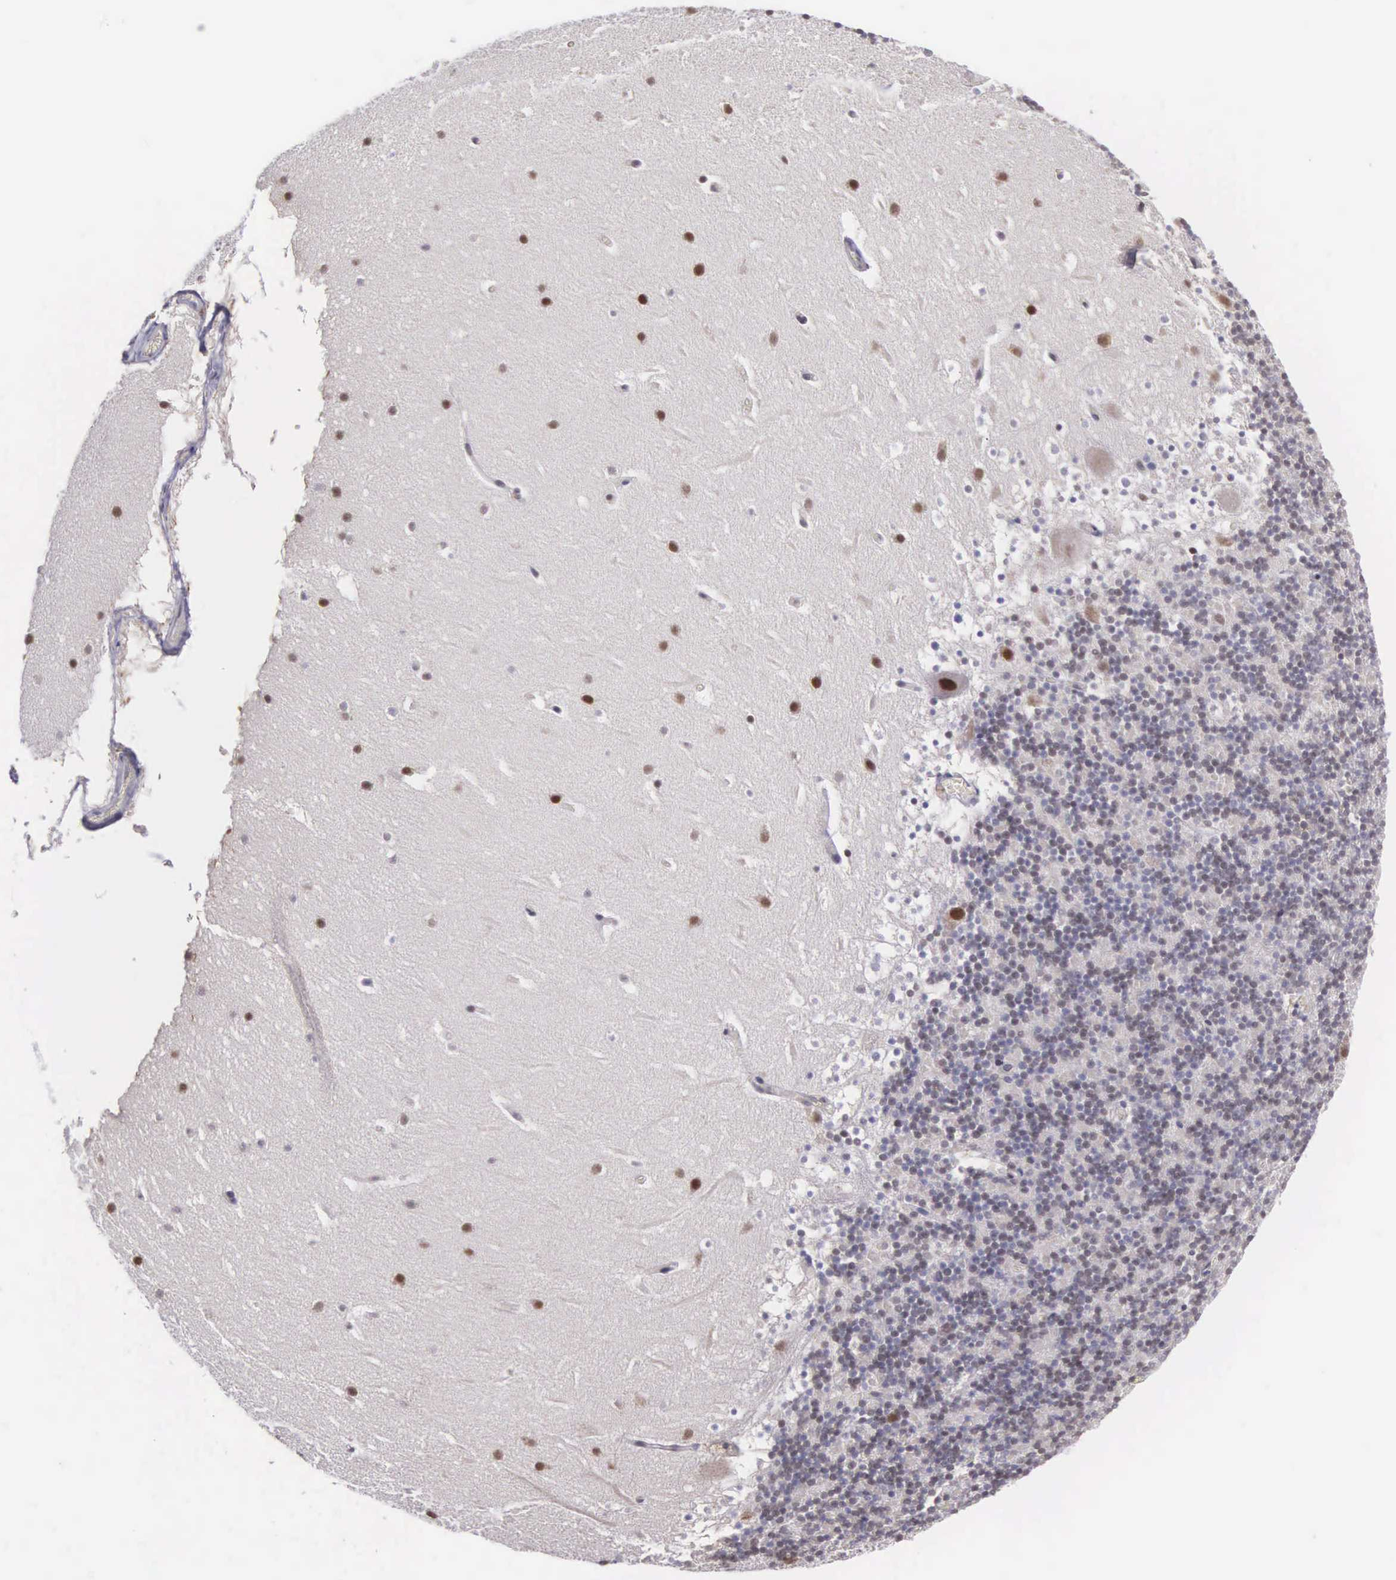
{"staining": {"intensity": "negative", "quantity": "none", "location": "none"}, "tissue": "cerebellum", "cell_type": "Cells in granular layer", "image_type": "normal", "snomed": [{"axis": "morphology", "description": "Normal tissue, NOS"}, {"axis": "topography", "description": "Cerebellum"}], "caption": "An IHC photomicrograph of unremarkable cerebellum is shown. There is no staining in cells in granular layer of cerebellum. The staining is performed using DAB brown chromogen with nuclei counter-stained in using hematoxylin.", "gene": "SLC25A21", "patient": {"sex": "male", "age": 45}}